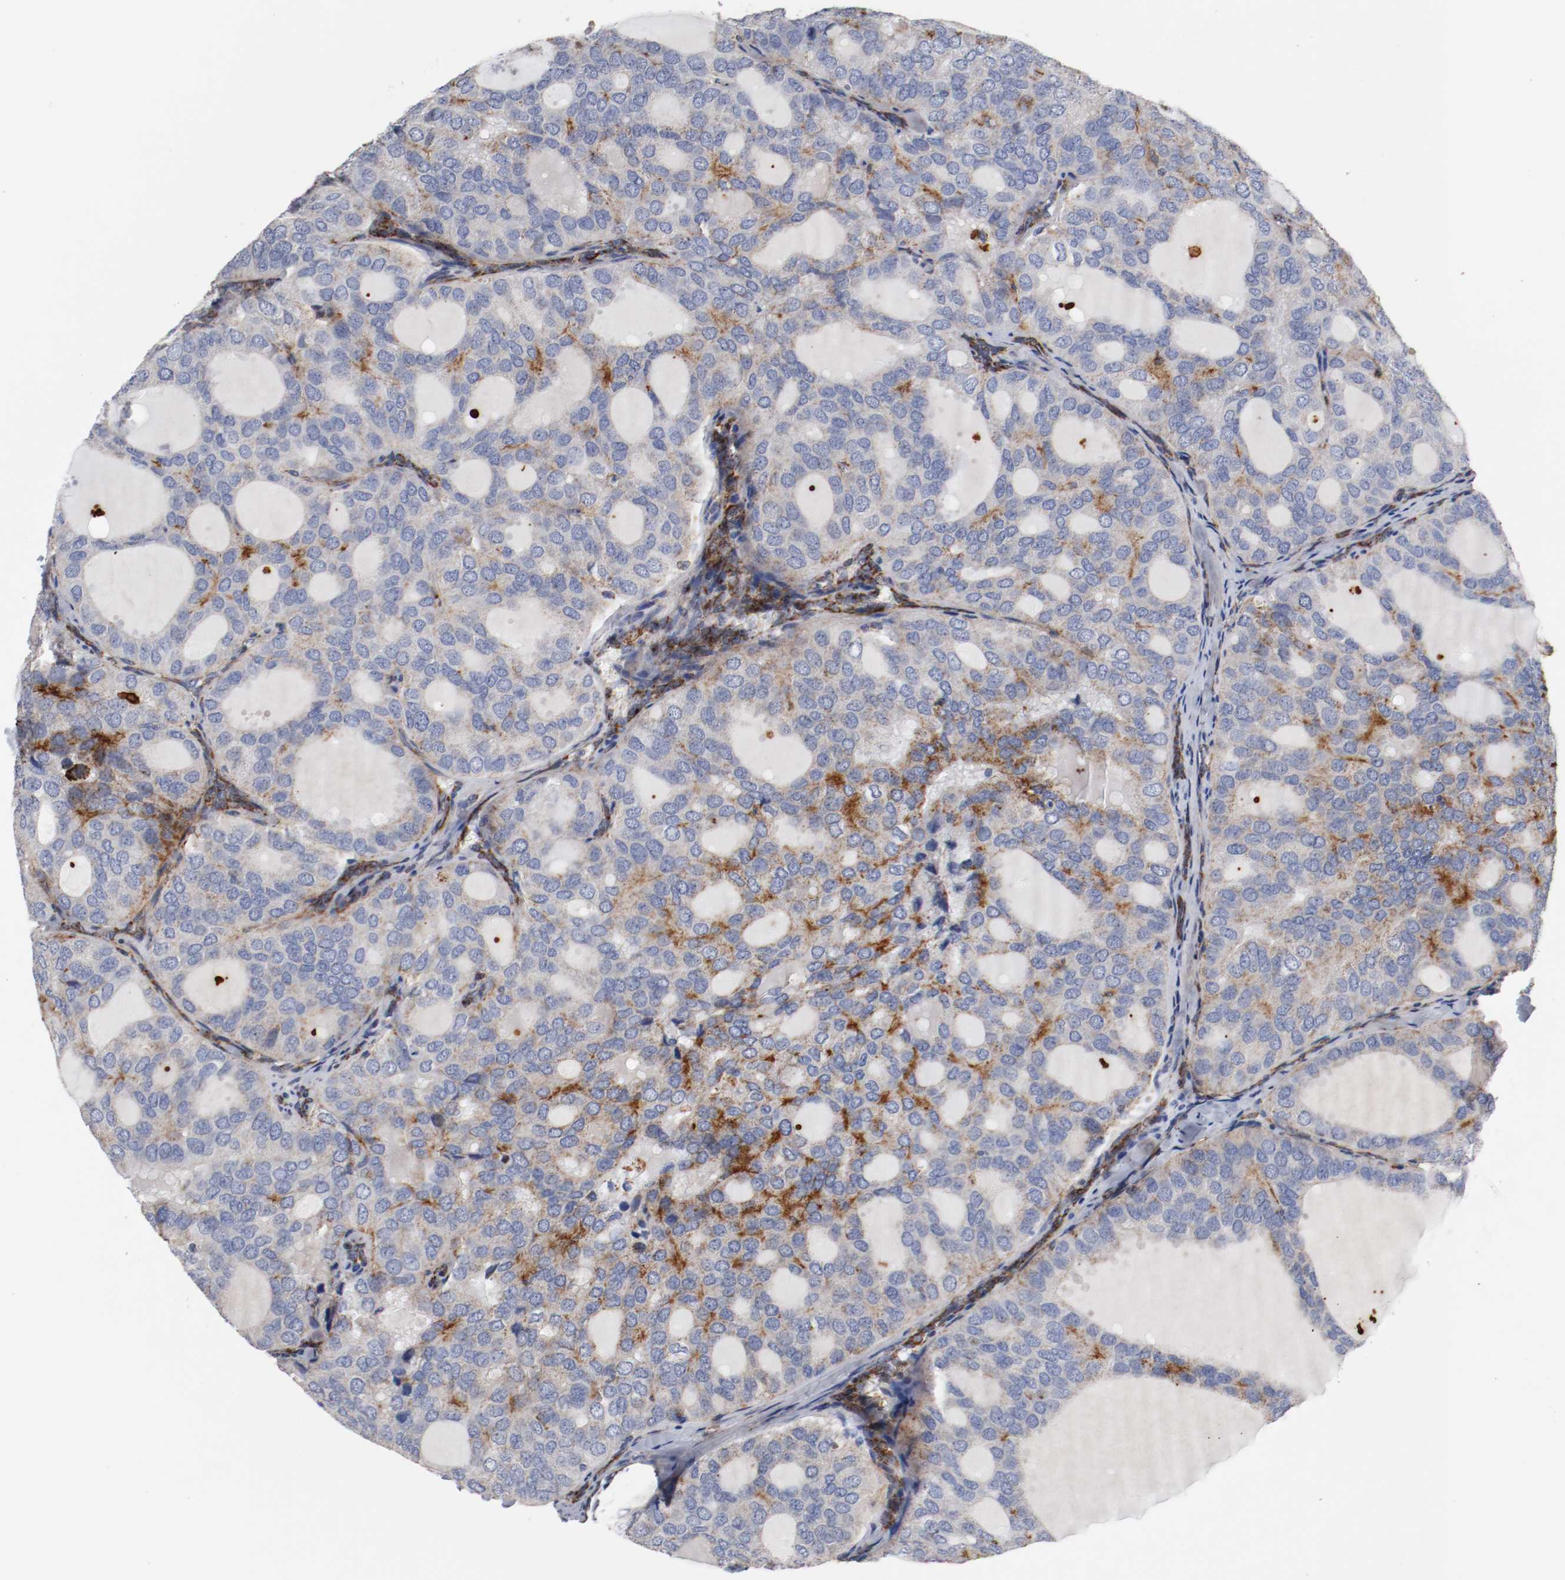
{"staining": {"intensity": "moderate", "quantity": "25%-75%", "location": "cytoplasmic/membranous"}, "tissue": "thyroid cancer", "cell_type": "Tumor cells", "image_type": "cancer", "snomed": [{"axis": "morphology", "description": "Follicular adenoma carcinoma, NOS"}, {"axis": "topography", "description": "Thyroid gland"}], "caption": "DAB immunohistochemical staining of human thyroid follicular adenoma carcinoma shows moderate cytoplasmic/membranous protein expression in approximately 25%-75% of tumor cells.", "gene": "TUBD1", "patient": {"sex": "male", "age": 75}}